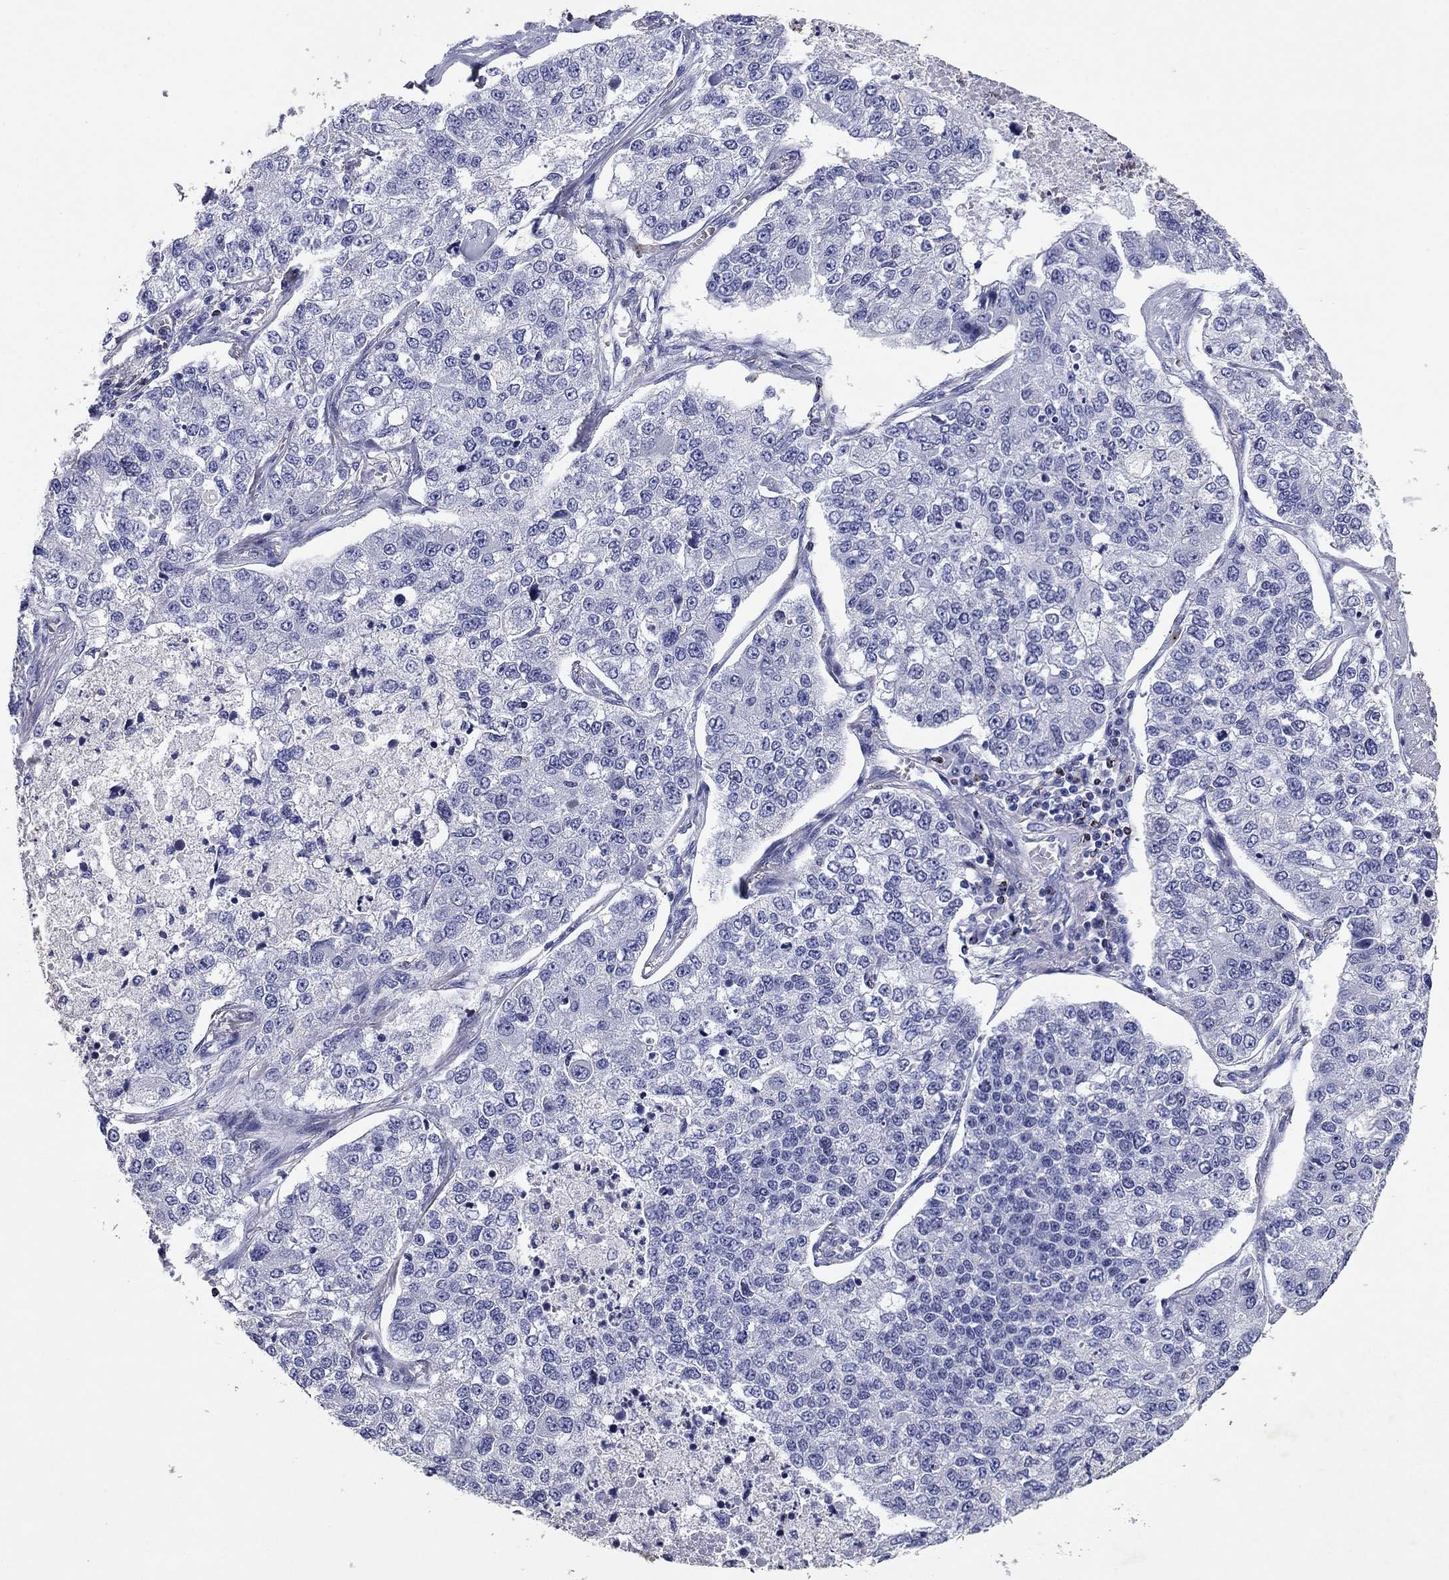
{"staining": {"intensity": "negative", "quantity": "none", "location": "none"}, "tissue": "lung cancer", "cell_type": "Tumor cells", "image_type": "cancer", "snomed": [{"axis": "morphology", "description": "Adenocarcinoma, NOS"}, {"axis": "topography", "description": "Lung"}], "caption": "The micrograph exhibits no staining of tumor cells in lung cancer (adenocarcinoma). (Stains: DAB IHC with hematoxylin counter stain, Microscopy: brightfield microscopy at high magnification).", "gene": "GZMK", "patient": {"sex": "male", "age": 49}}